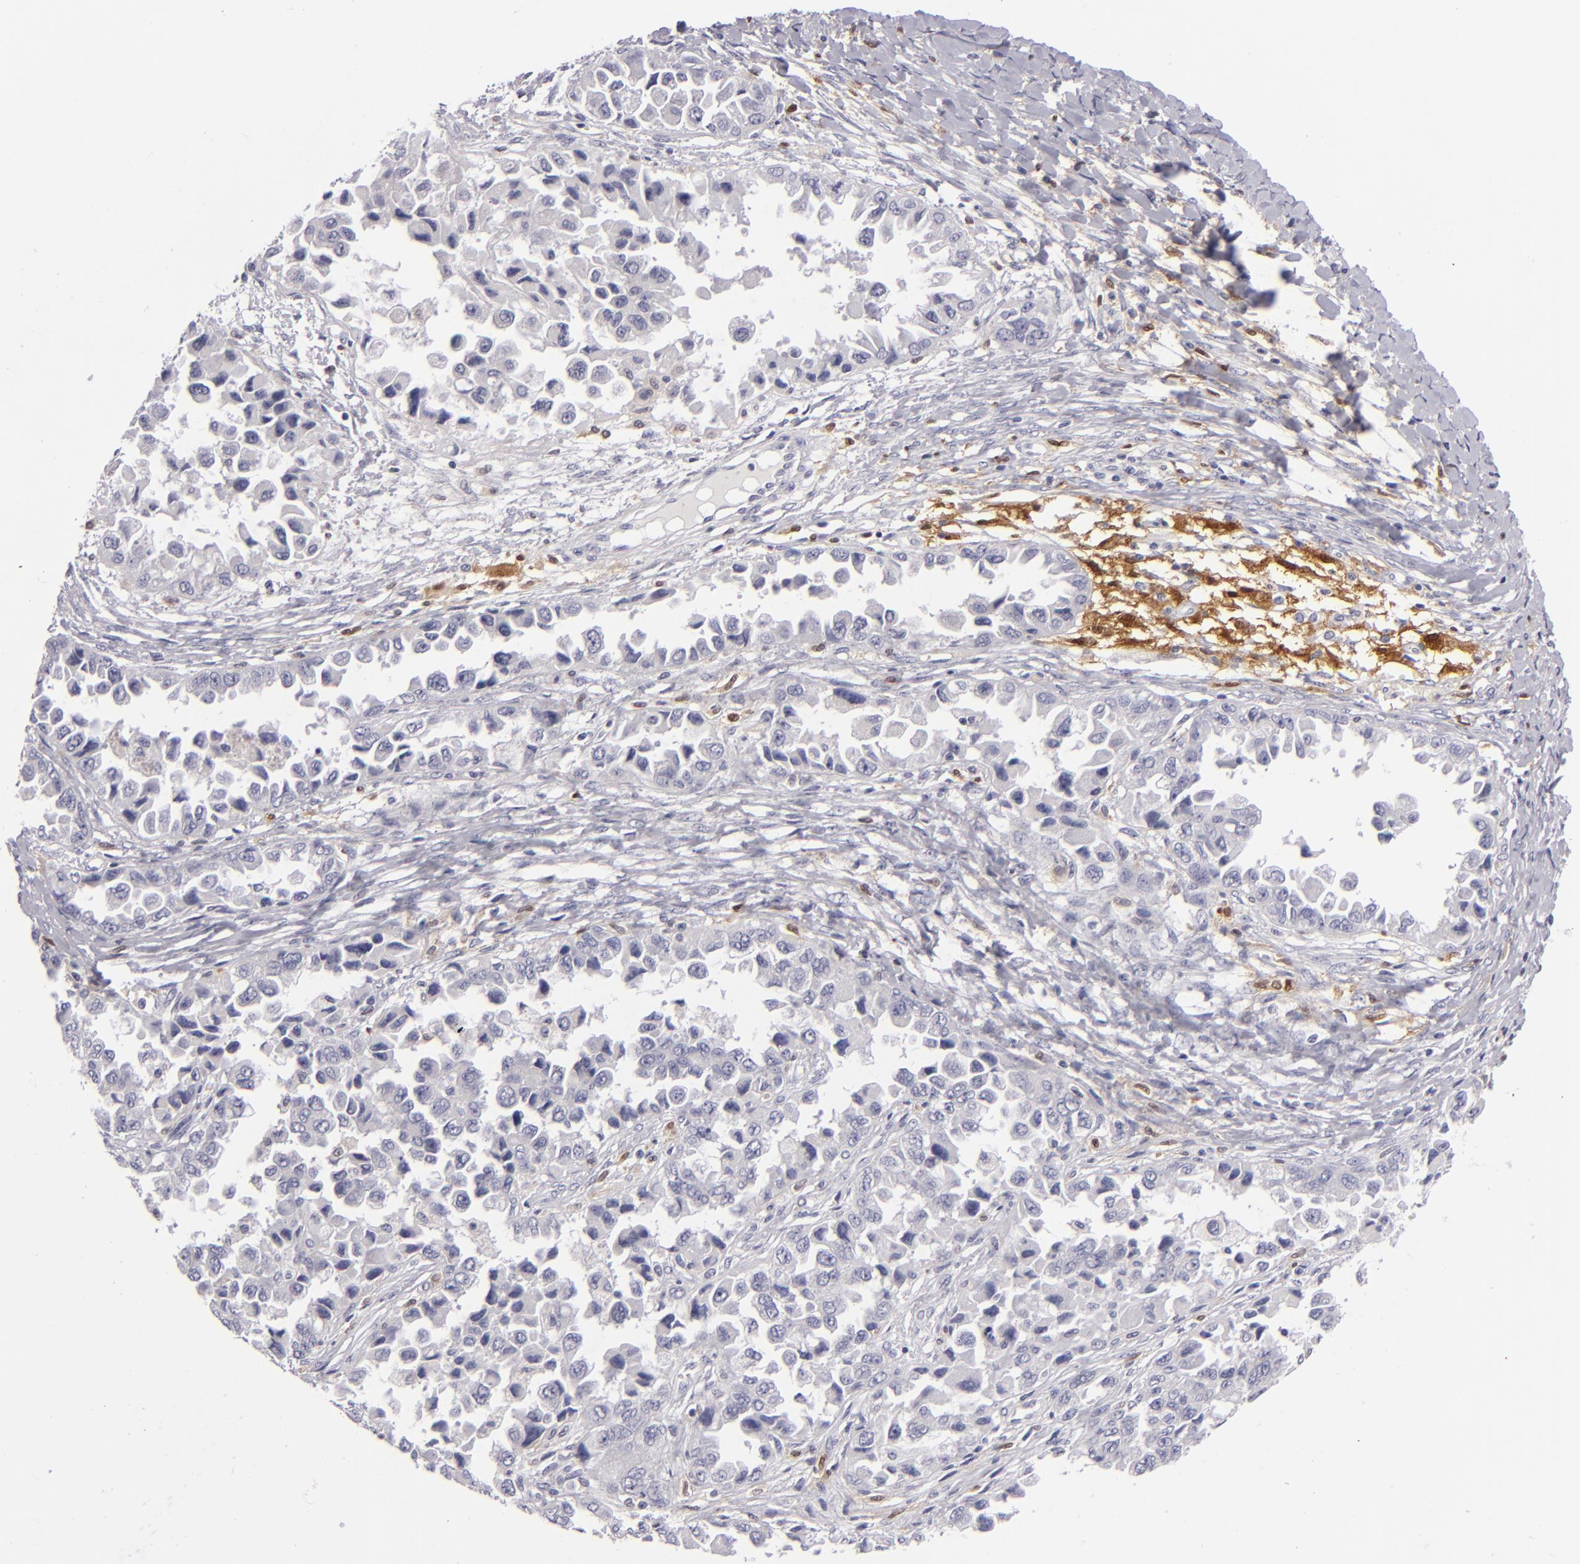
{"staining": {"intensity": "negative", "quantity": "none", "location": "none"}, "tissue": "ovarian cancer", "cell_type": "Tumor cells", "image_type": "cancer", "snomed": [{"axis": "morphology", "description": "Cystadenocarcinoma, serous, NOS"}, {"axis": "topography", "description": "Ovary"}], "caption": "Immunohistochemical staining of human ovarian serous cystadenocarcinoma reveals no significant positivity in tumor cells. Brightfield microscopy of IHC stained with DAB (brown) and hematoxylin (blue), captured at high magnification.", "gene": "F13A1", "patient": {"sex": "female", "age": 84}}